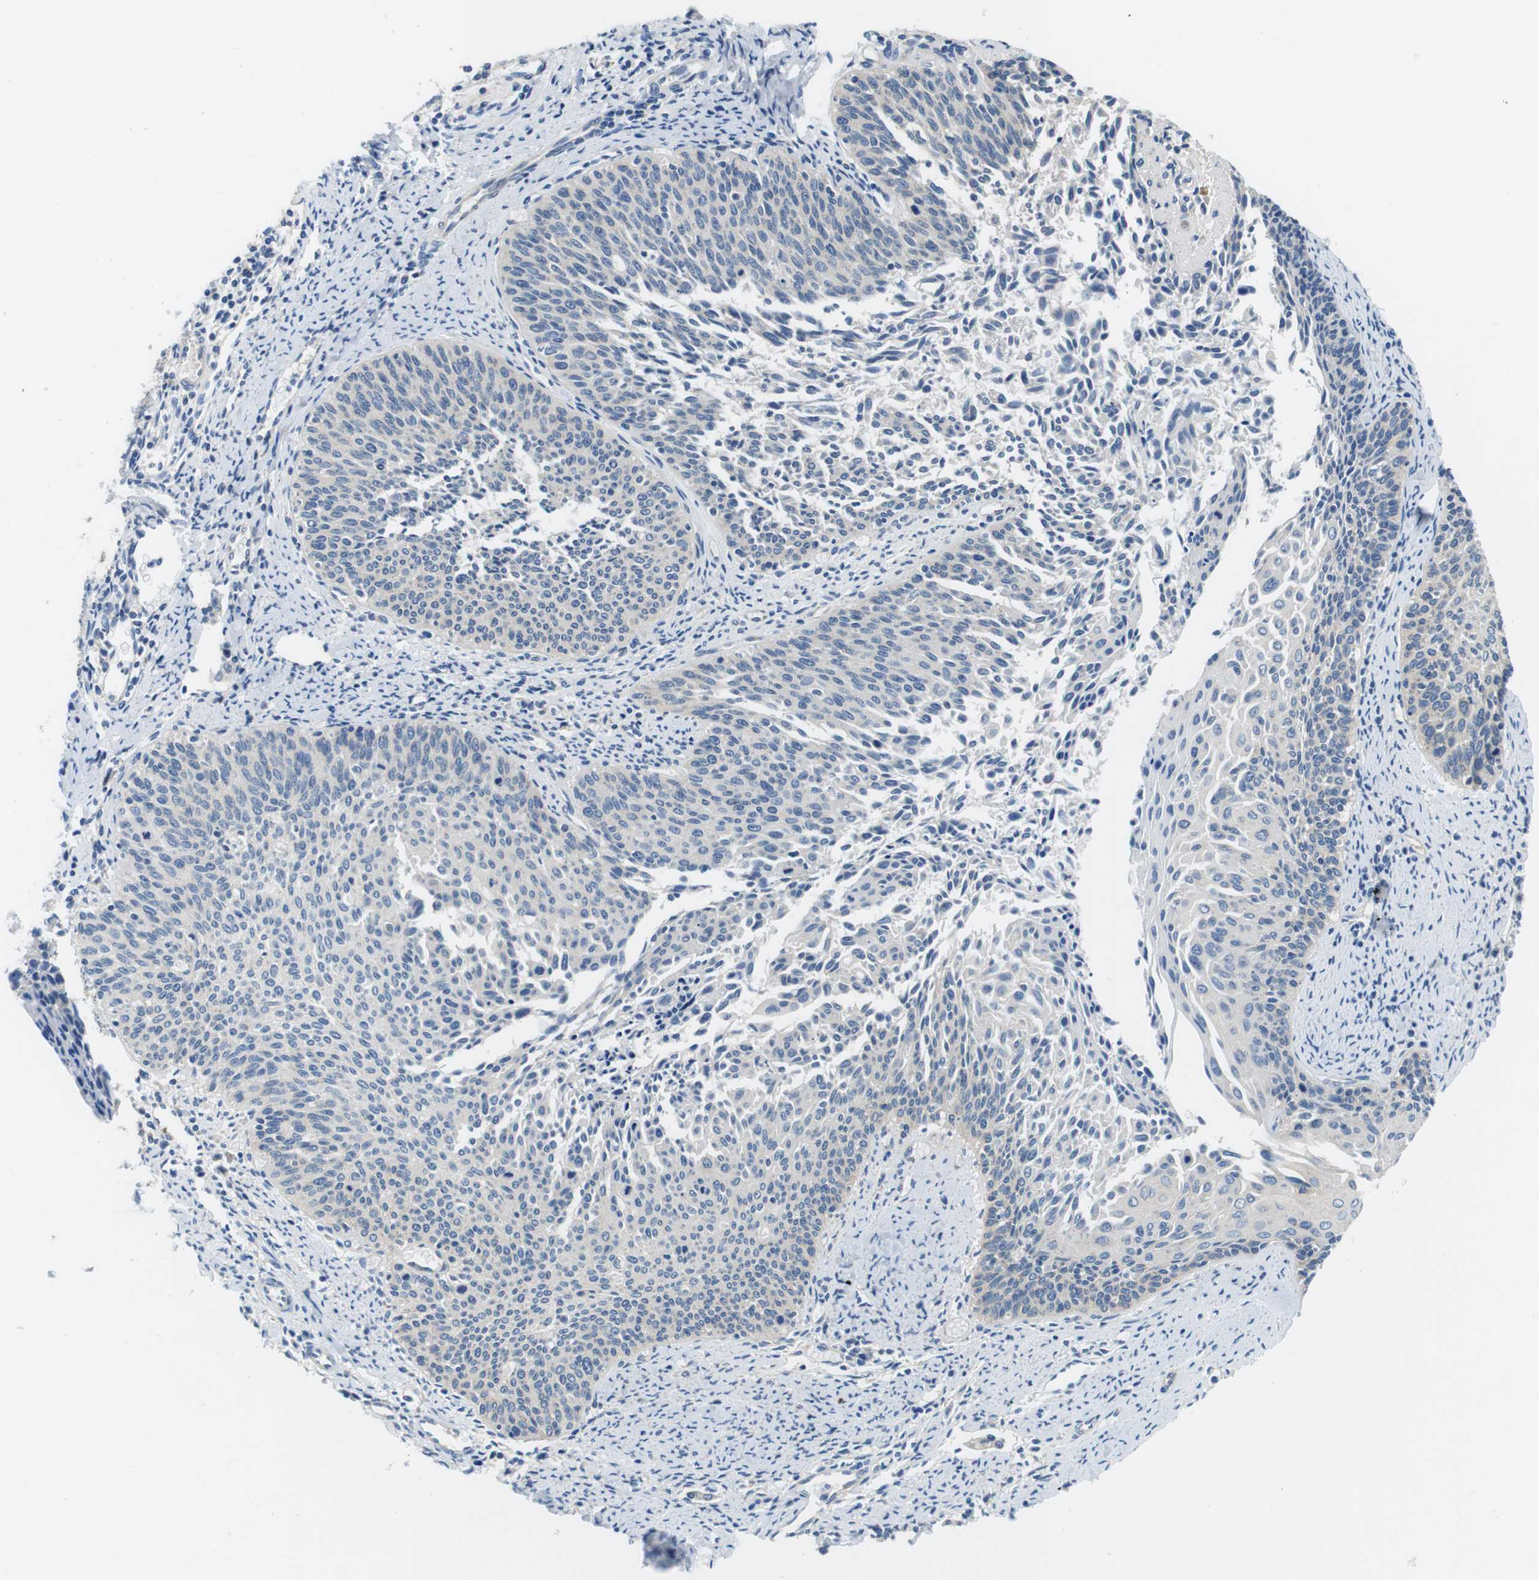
{"staining": {"intensity": "negative", "quantity": "none", "location": "none"}, "tissue": "cervical cancer", "cell_type": "Tumor cells", "image_type": "cancer", "snomed": [{"axis": "morphology", "description": "Squamous cell carcinoma, NOS"}, {"axis": "topography", "description": "Cervix"}], "caption": "This image is of squamous cell carcinoma (cervical) stained with IHC to label a protein in brown with the nuclei are counter-stained blue. There is no staining in tumor cells. (Stains: DAB immunohistochemistry (IHC) with hematoxylin counter stain, Microscopy: brightfield microscopy at high magnification).", "gene": "DENND4C", "patient": {"sex": "female", "age": 55}}